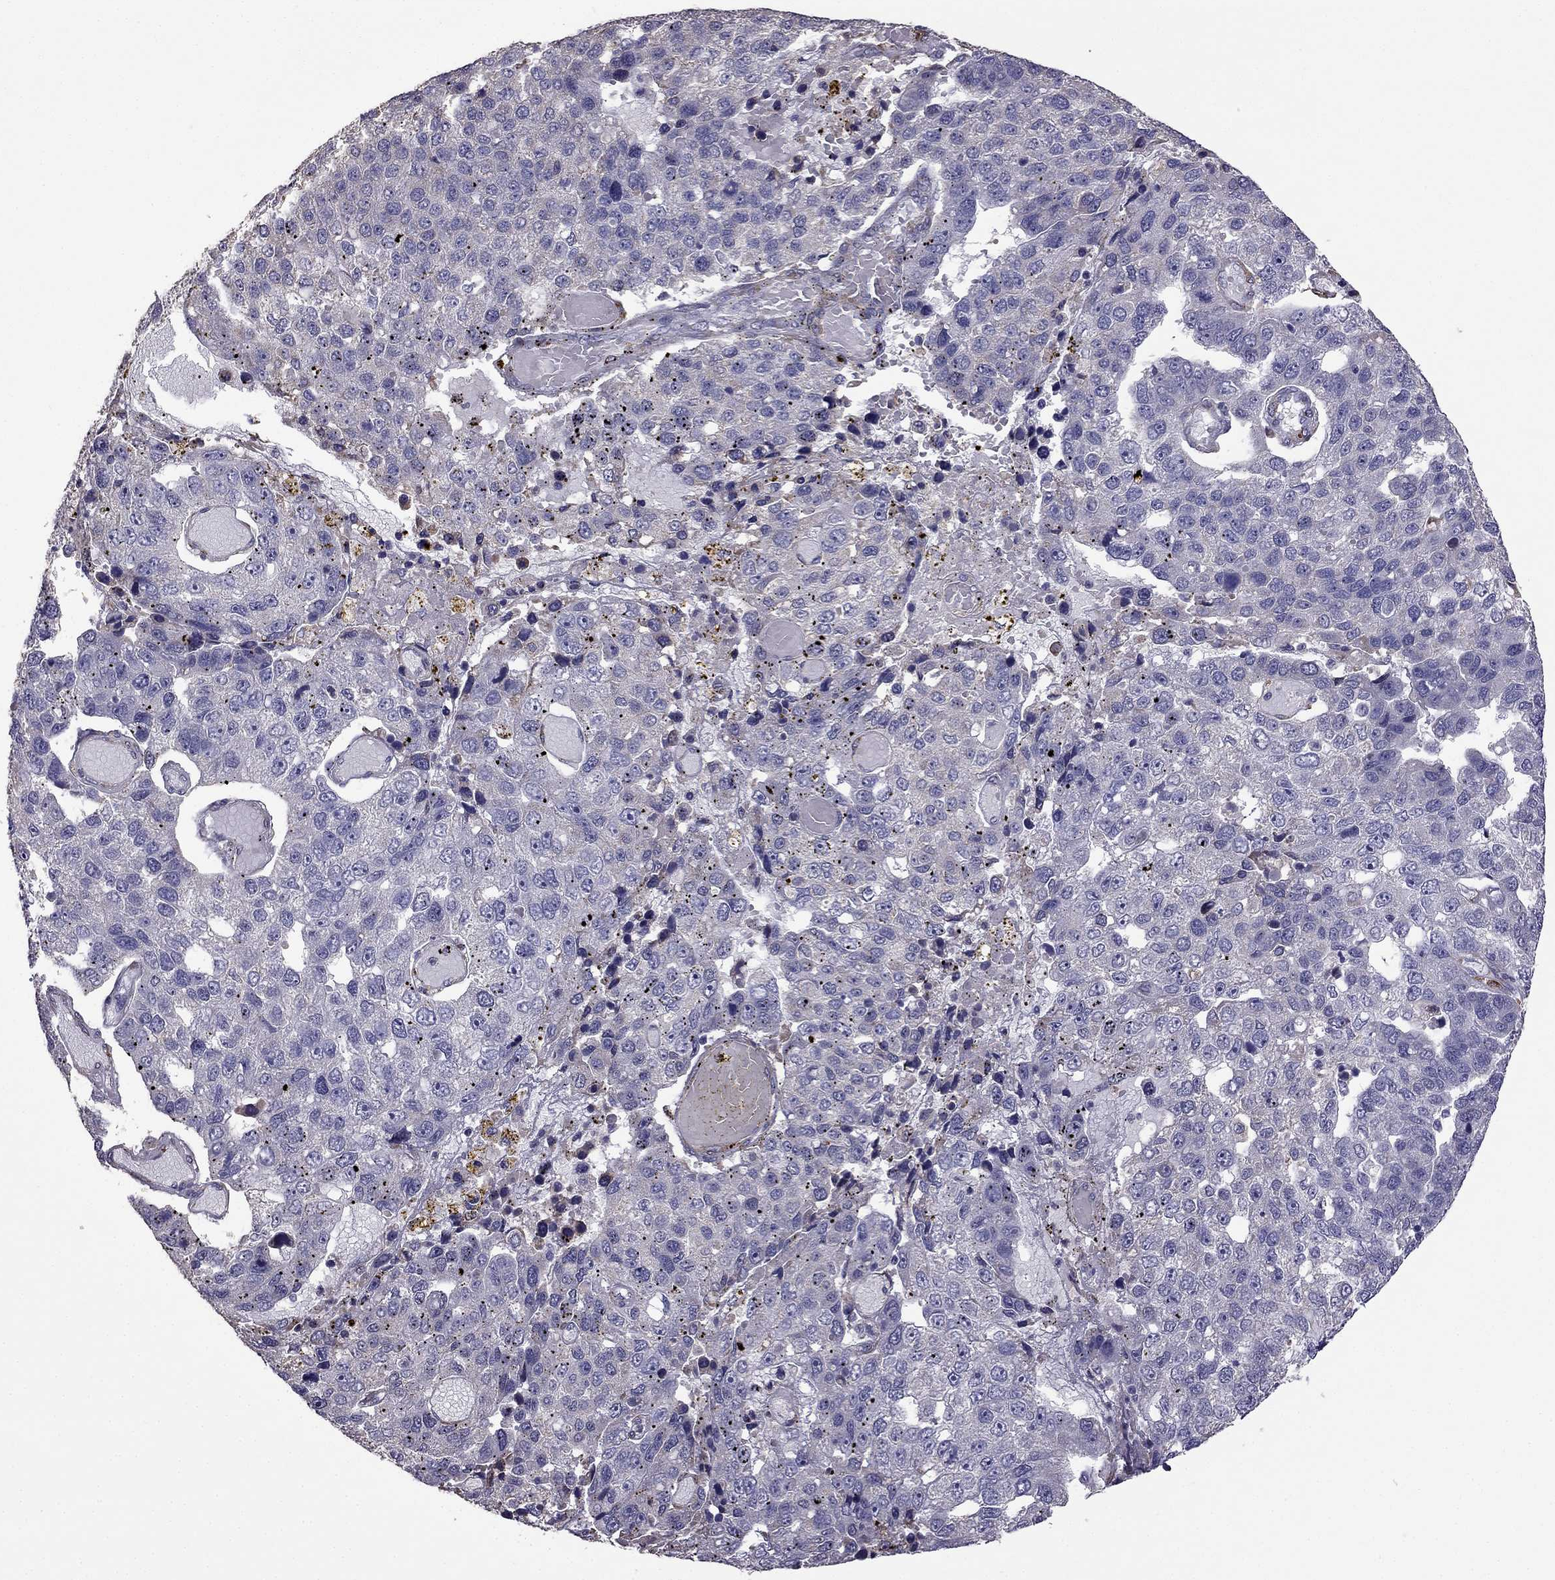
{"staining": {"intensity": "negative", "quantity": "none", "location": "none"}, "tissue": "pancreatic cancer", "cell_type": "Tumor cells", "image_type": "cancer", "snomed": [{"axis": "morphology", "description": "Adenocarcinoma, NOS"}, {"axis": "topography", "description": "Pancreas"}], "caption": "There is no significant positivity in tumor cells of adenocarcinoma (pancreatic).", "gene": "CDH9", "patient": {"sex": "female", "age": 61}}